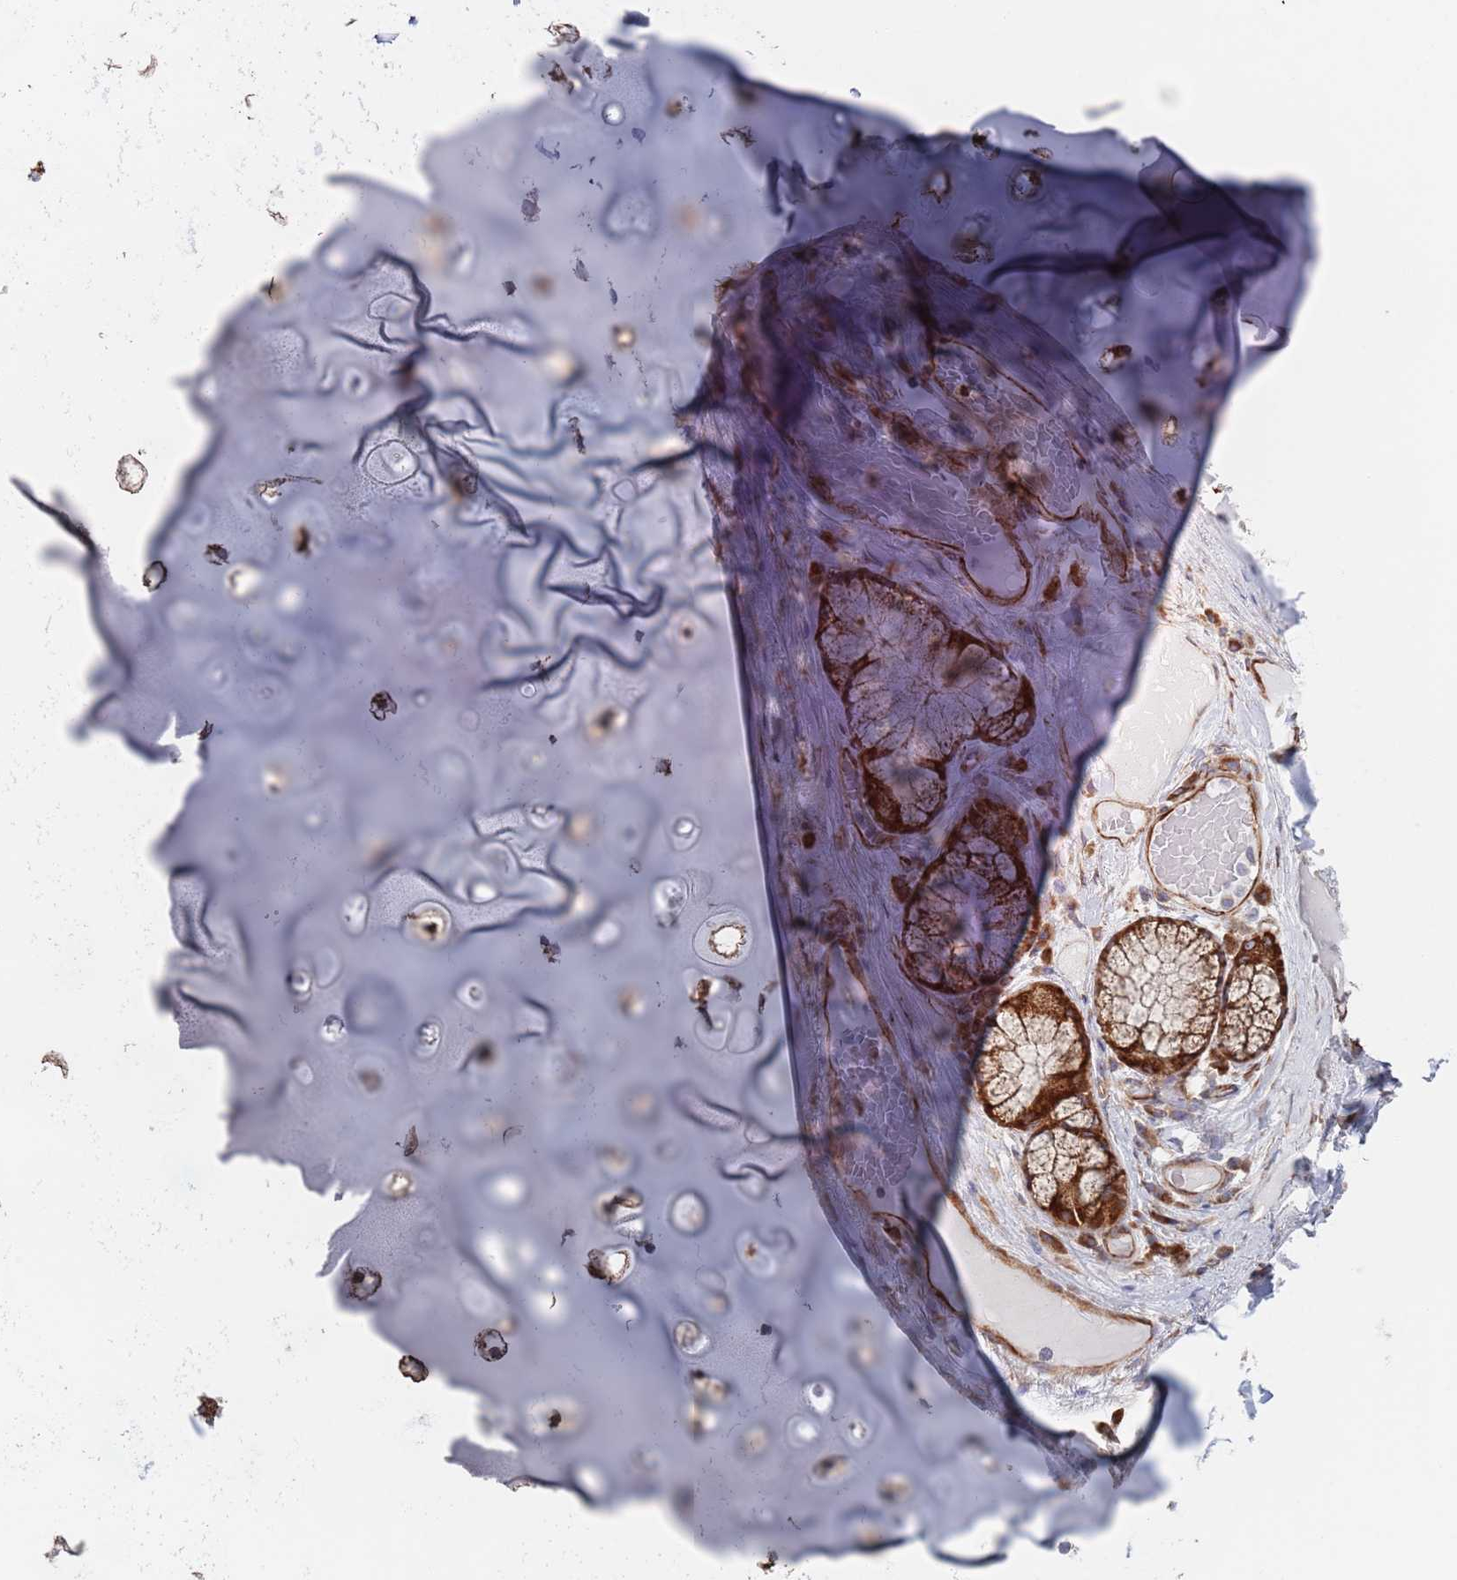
{"staining": {"intensity": "negative", "quantity": "none", "location": "none"}, "tissue": "adipose tissue", "cell_type": "Adipocytes", "image_type": "normal", "snomed": [{"axis": "morphology", "description": "Normal tissue, NOS"}, {"axis": "topography", "description": "Cartilage tissue"}, {"axis": "topography", "description": "Bronchus"}], "caption": "Adipose tissue was stained to show a protein in brown. There is no significant positivity in adipocytes. (DAB (3,3'-diaminobenzidine) immunohistochemistry (IHC), high magnification).", "gene": "CCDC106", "patient": {"sex": "male", "age": 56}}